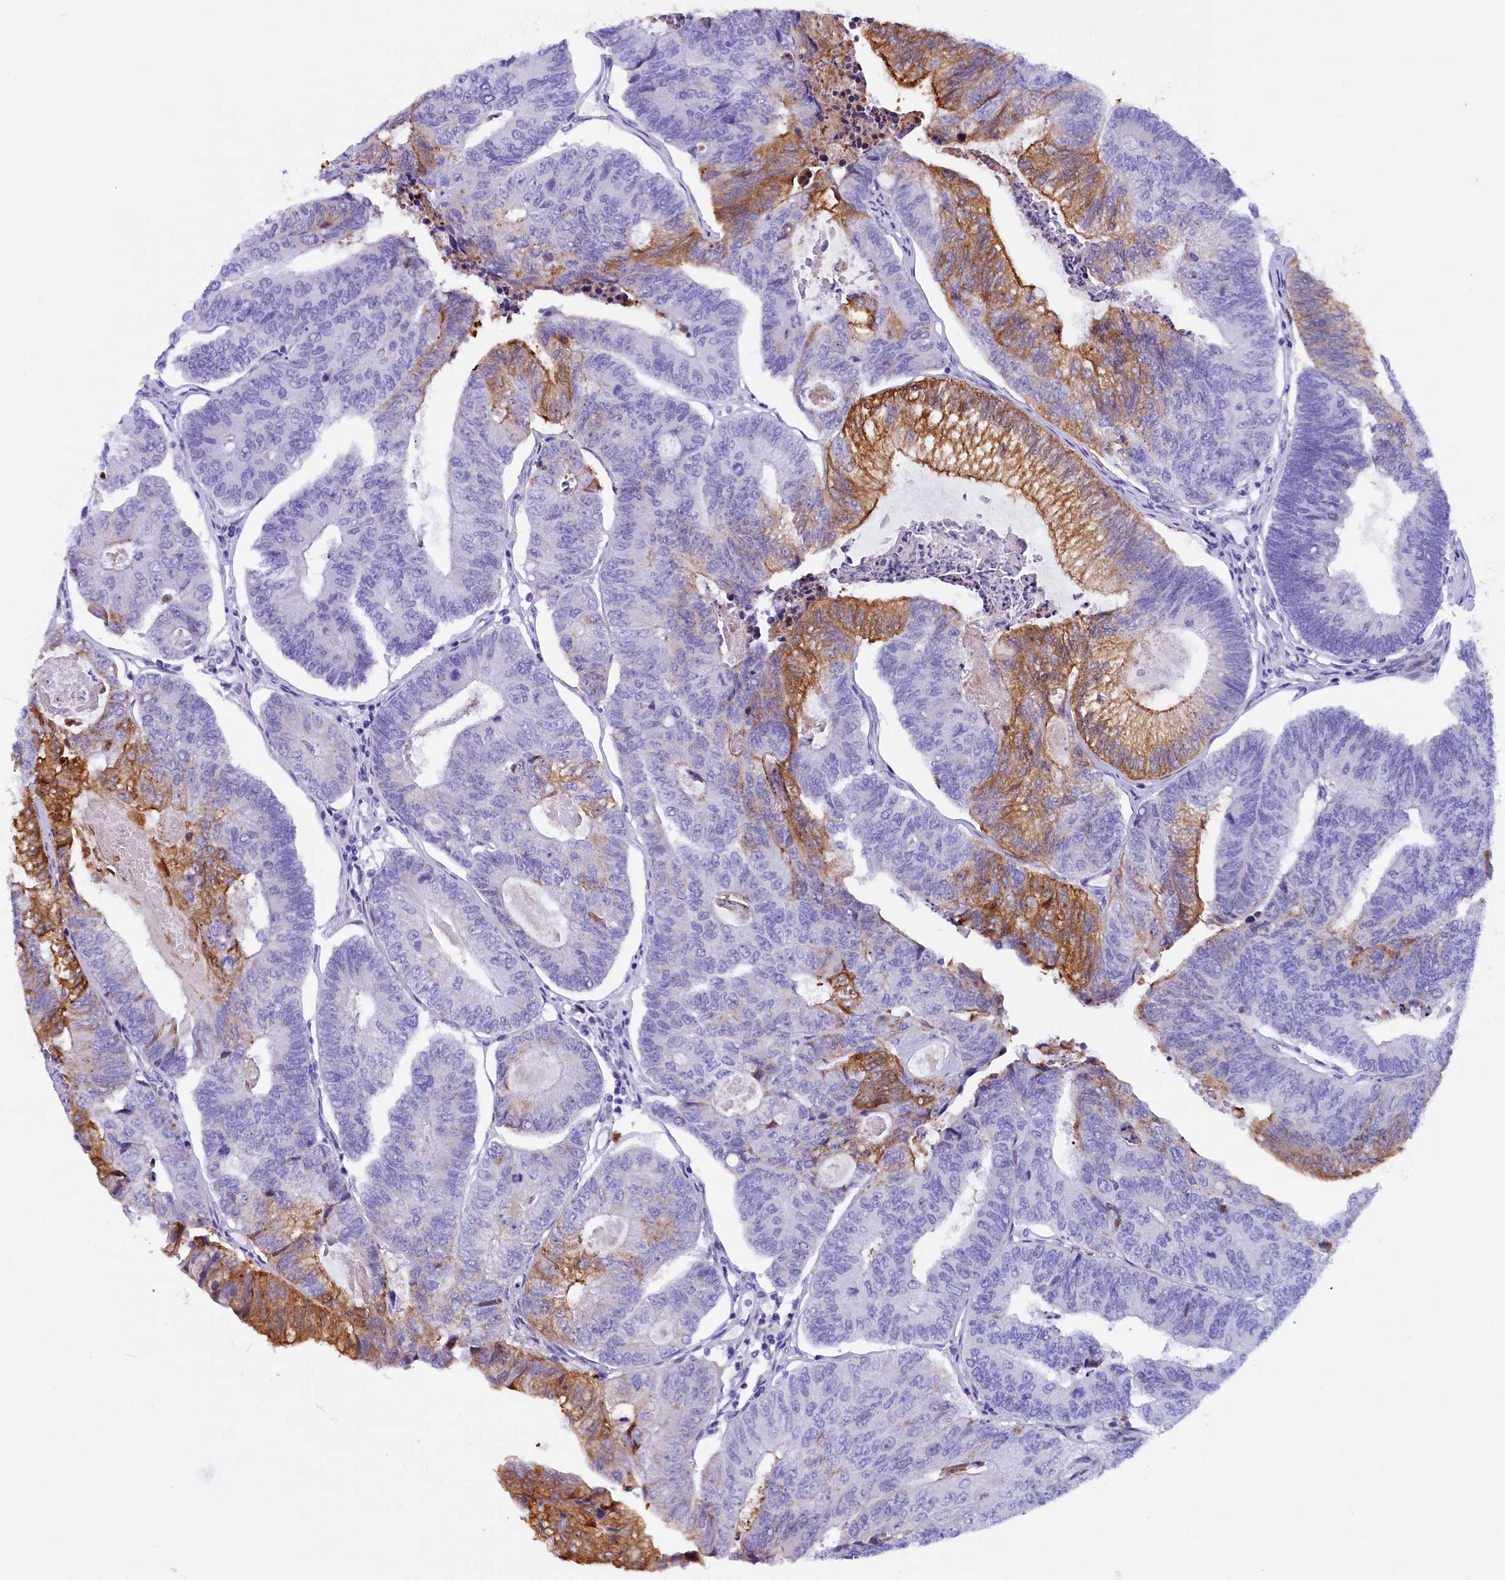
{"staining": {"intensity": "moderate", "quantity": "<25%", "location": "cytoplasmic/membranous"}, "tissue": "colorectal cancer", "cell_type": "Tumor cells", "image_type": "cancer", "snomed": [{"axis": "morphology", "description": "Adenocarcinoma, NOS"}, {"axis": "topography", "description": "Colon"}], "caption": "Brown immunohistochemical staining in human adenocarcinoma (colorectal) exhibits moderate cytoplasmic/membranous expression in approximately <25% of tumor cells.", "gene": "RTTN", "patient": {"sex": "female", "age": 67}}